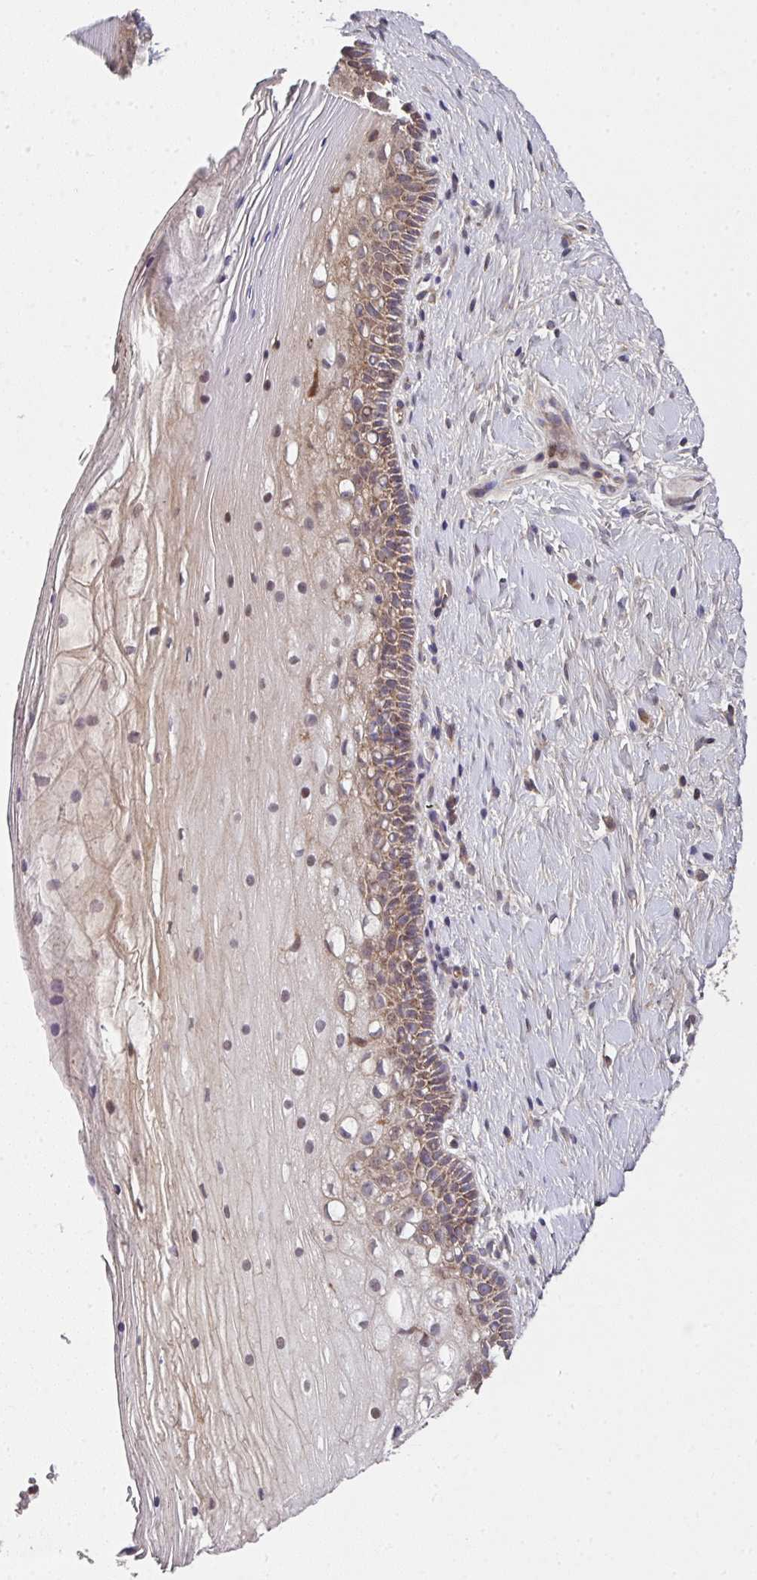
{"staining": {"intensity": "moderate", "quantity": ">75%", "location": "cytoplasmic/membranous,nuclear"}, "tissue": "cervix", "cell_type": "Glandular cells", "image_type": "normal", "snomed": [{"axis": "morphology", "description": "Normal tissue, NOS"}, {"axis": "topography", "description": "Cervix"}], "caption": "Immunohistochemistry (DAB) staining of benign cervix shows moderate cytoplasmic/membranous,nuclear protein staining in approximately >75% of glandular cells.", "gene": "CAMLG", "patient": {"sex": "female", "age": 36}}